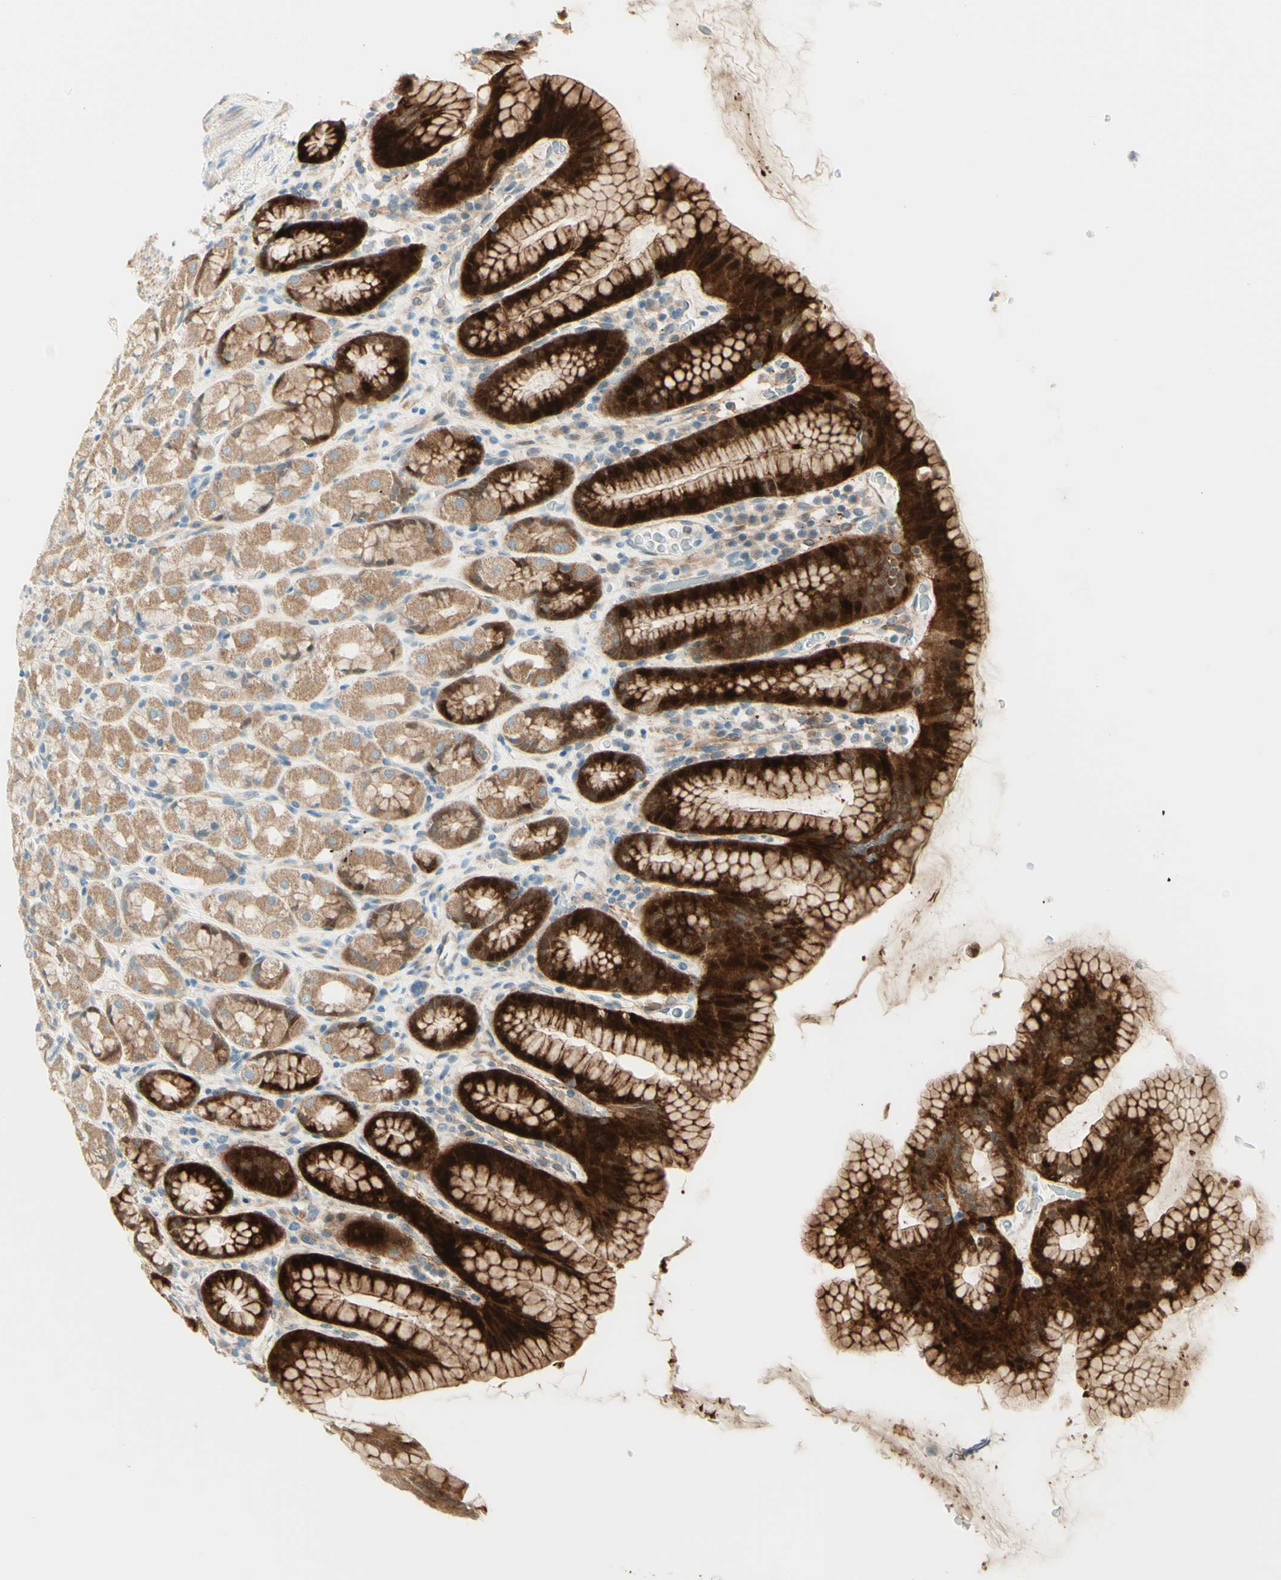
{"staining": {"intensity": "strong", "quantity": "25%-75%", "location": "cytoplasmic/membranous"}, "tissue": "stomach", "cell_type": "Glandular cells", "image_type": "normal", "snomed": [{"axis": "morphology", "description": "Normal tissue, NOS"}, {"axis": "topography", "description": "Stomach, upper"}], "caption": "Immunohistochemical staining of unremarkable human stomach shows 25%-75% levels of strong cytoplasmic/membranous protein expression in approximately 25%-75% of glandular cells.", "gene": "PROM1", "patient": {"sex": "male", "age": 68}}